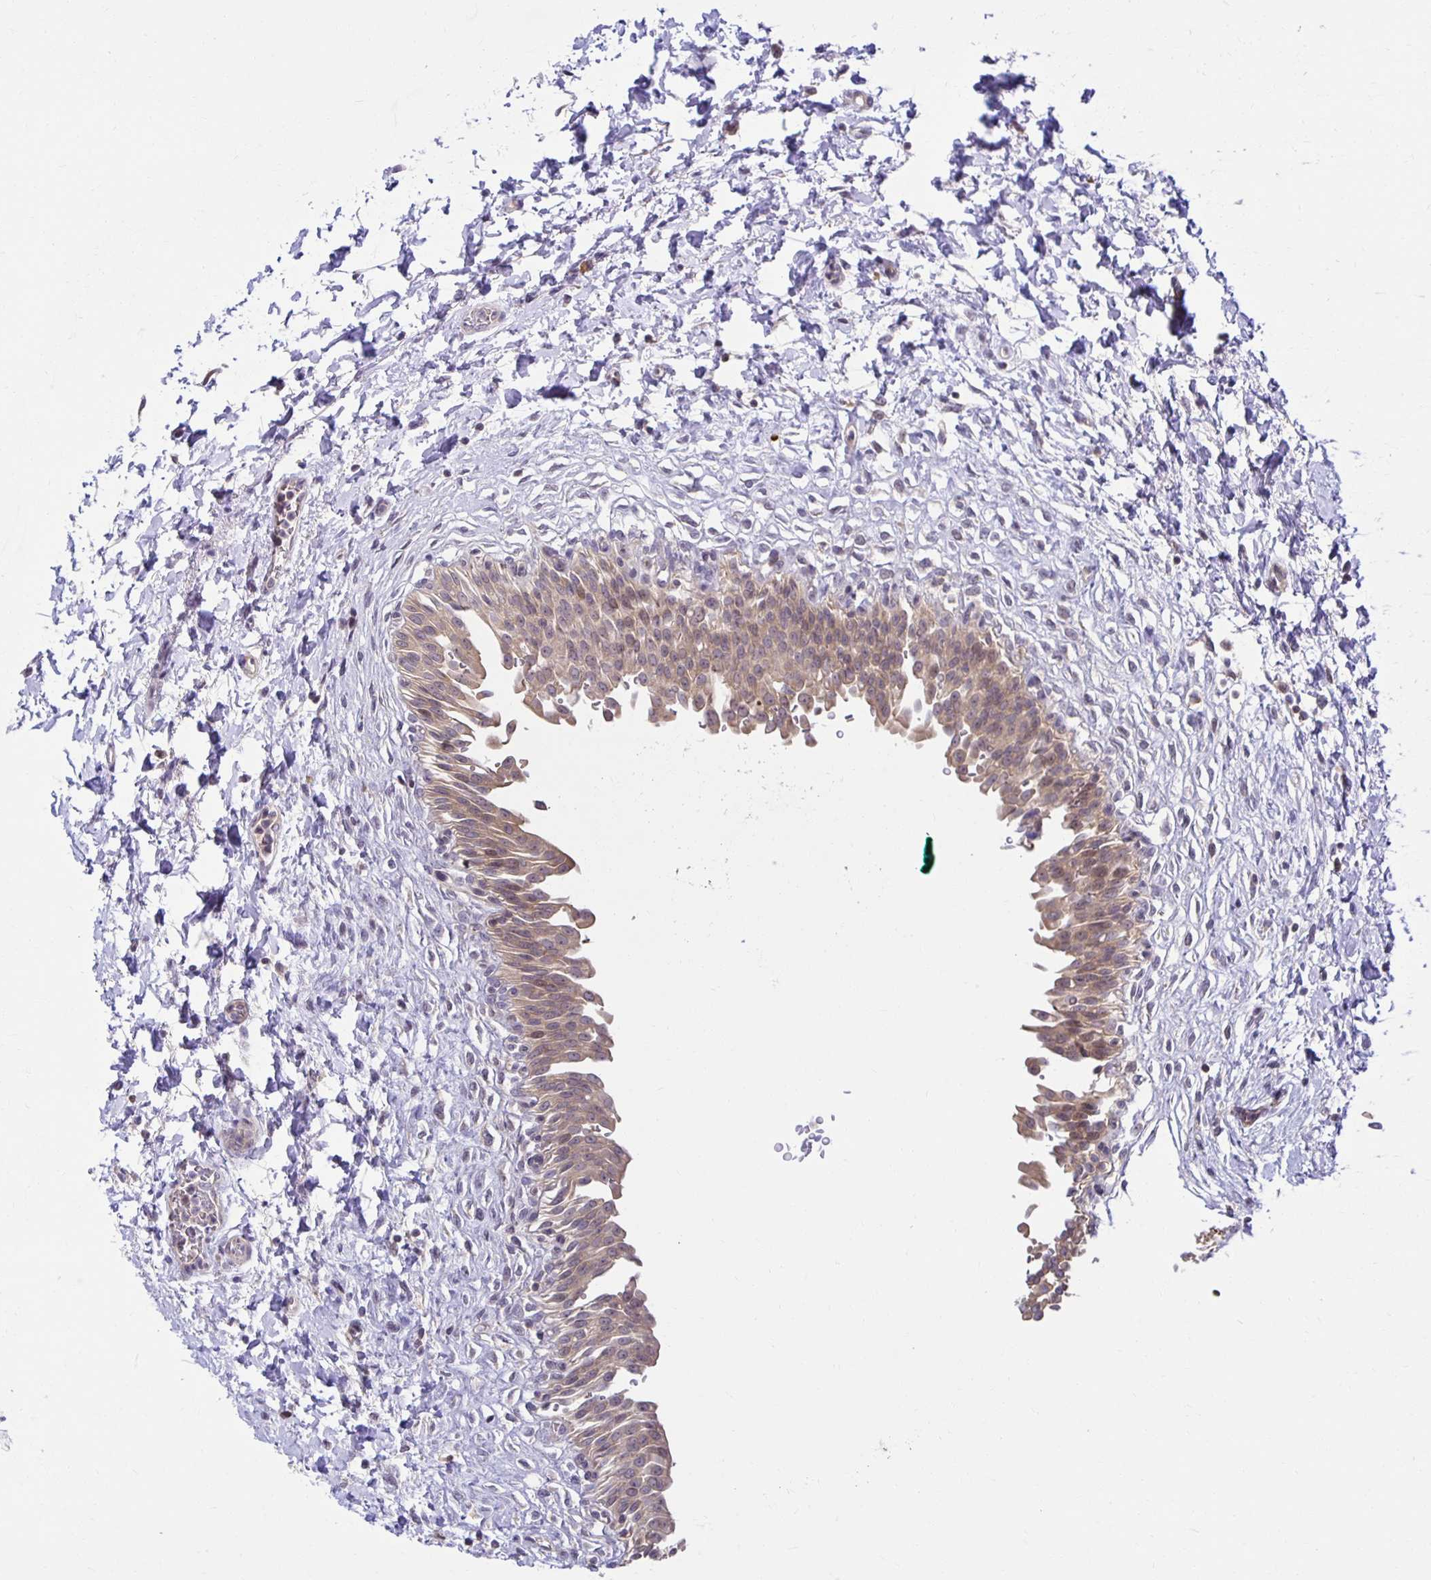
{"staining": {"intensity": "weak", "quantity": ">75%", "location": "cytoplasmic/membranous"}, "tissue": "urinary bladder", "cell_type": "Urothelial cells", "image_type": "normal", "snomed": [{"axis": "morphology", "description": "Normal tissue, NOS"}, {"axis": "topography", "description": "Urinary bladder"}], "caption": "About >75% of urothelial cells in benign urinary bladder display weak cytoplasmic/membranous protein positivity as visualized by brown immunohistochemical staining.", "gene": "MIEN1", "patient": {"sex": "male", "age": 37}}